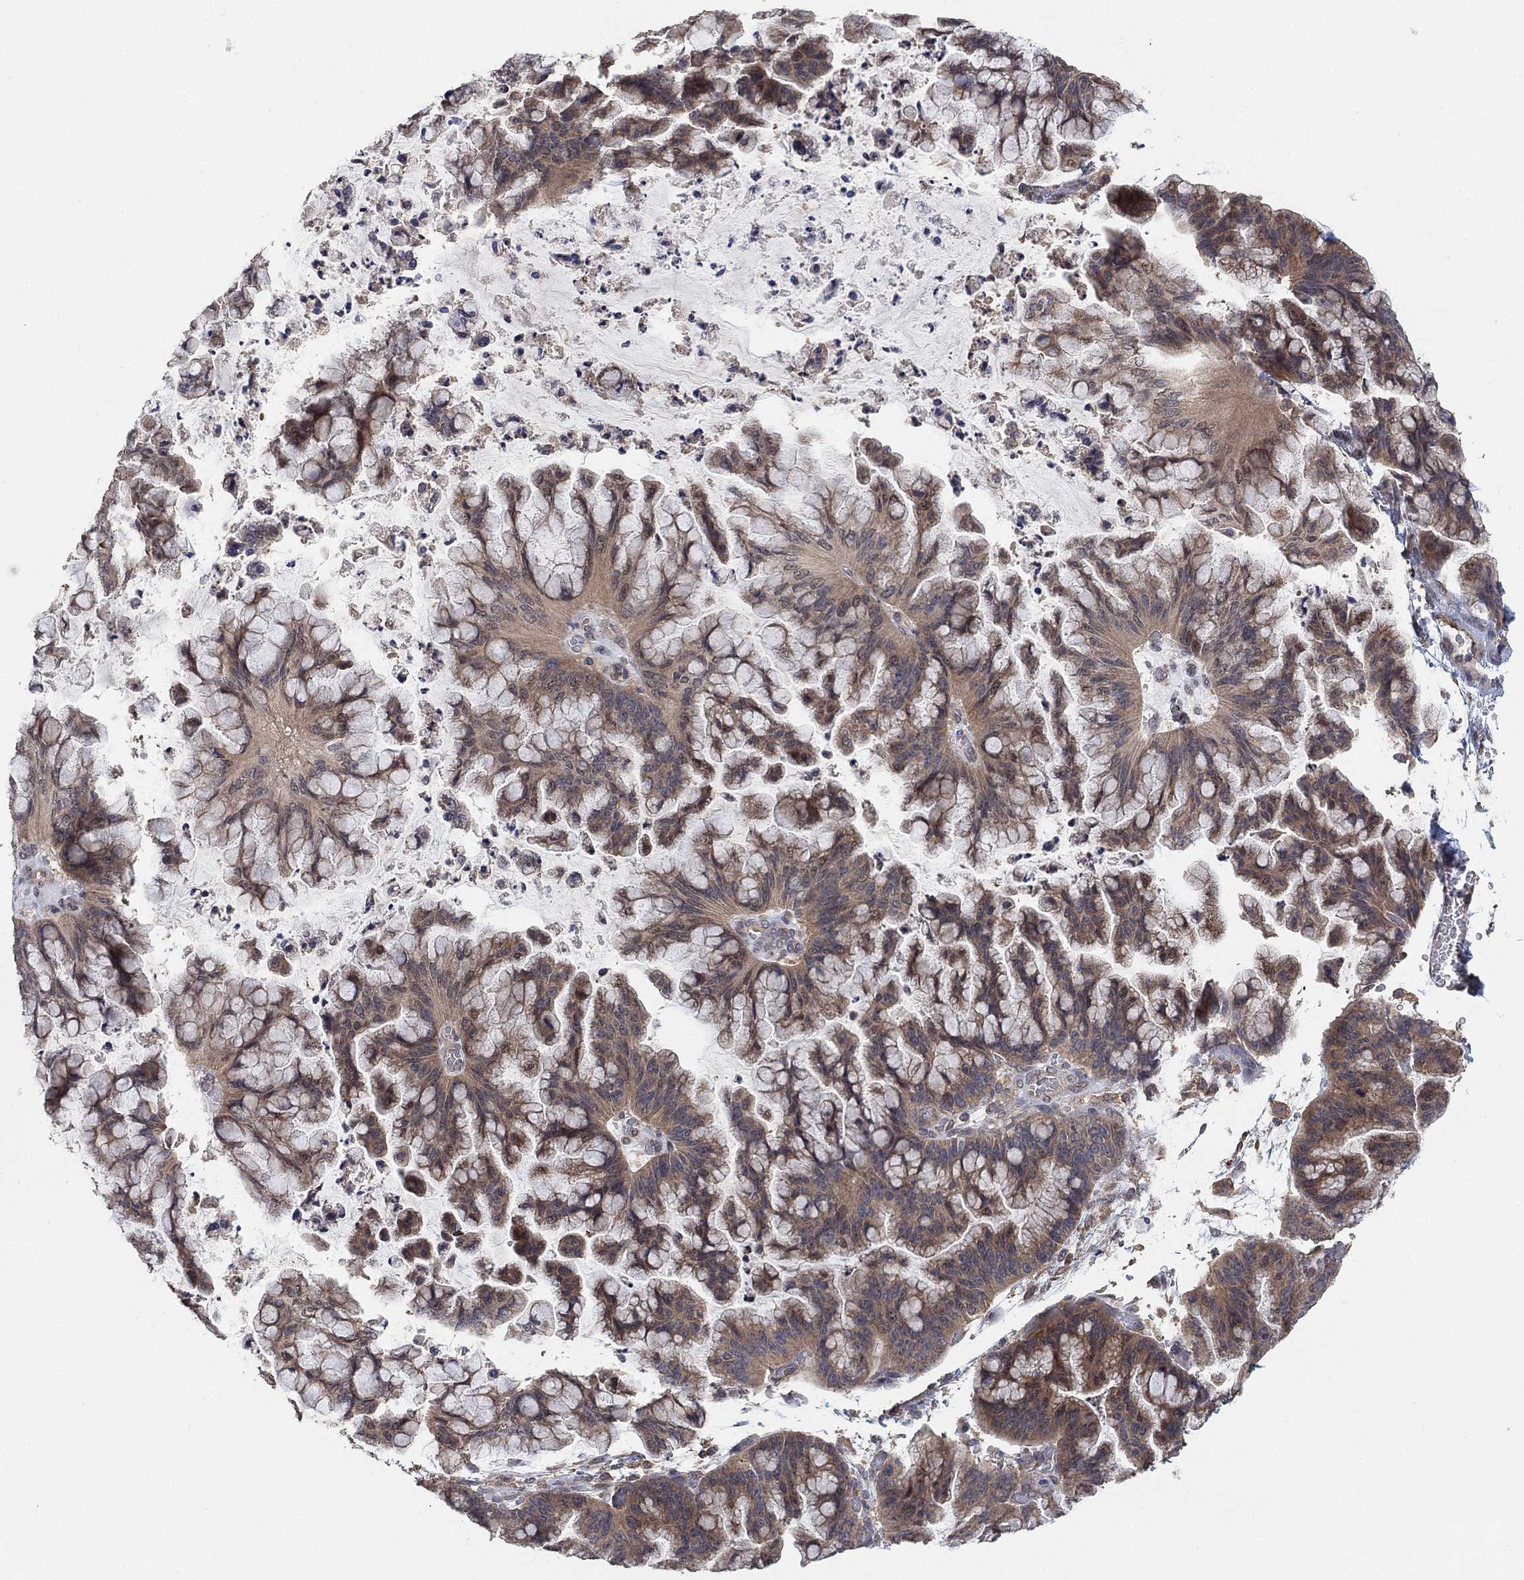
{"staining": {"intensity": "moderate", "quantity": "25%-75%", "location": "cytoplasmic/membranous"}, "tissue": "ovarian cancer", "cell_type": "Tumor cells", "image_type": "cancer", "snomed": [{"axis": "morphology", "description": "Cystadenocarcinoma, mucinous, NOS"}, {"axis": "topography", "description": "Ovary"}], "caption": "Protein staining reveals moderate cytoplasmic/membranous expression in about 25%-75% of tumor cells in mucinous cystadenocarcinoma (ovarian).", "gene": "CCDC43", "patient": {"sex": "female", "age": 67}}